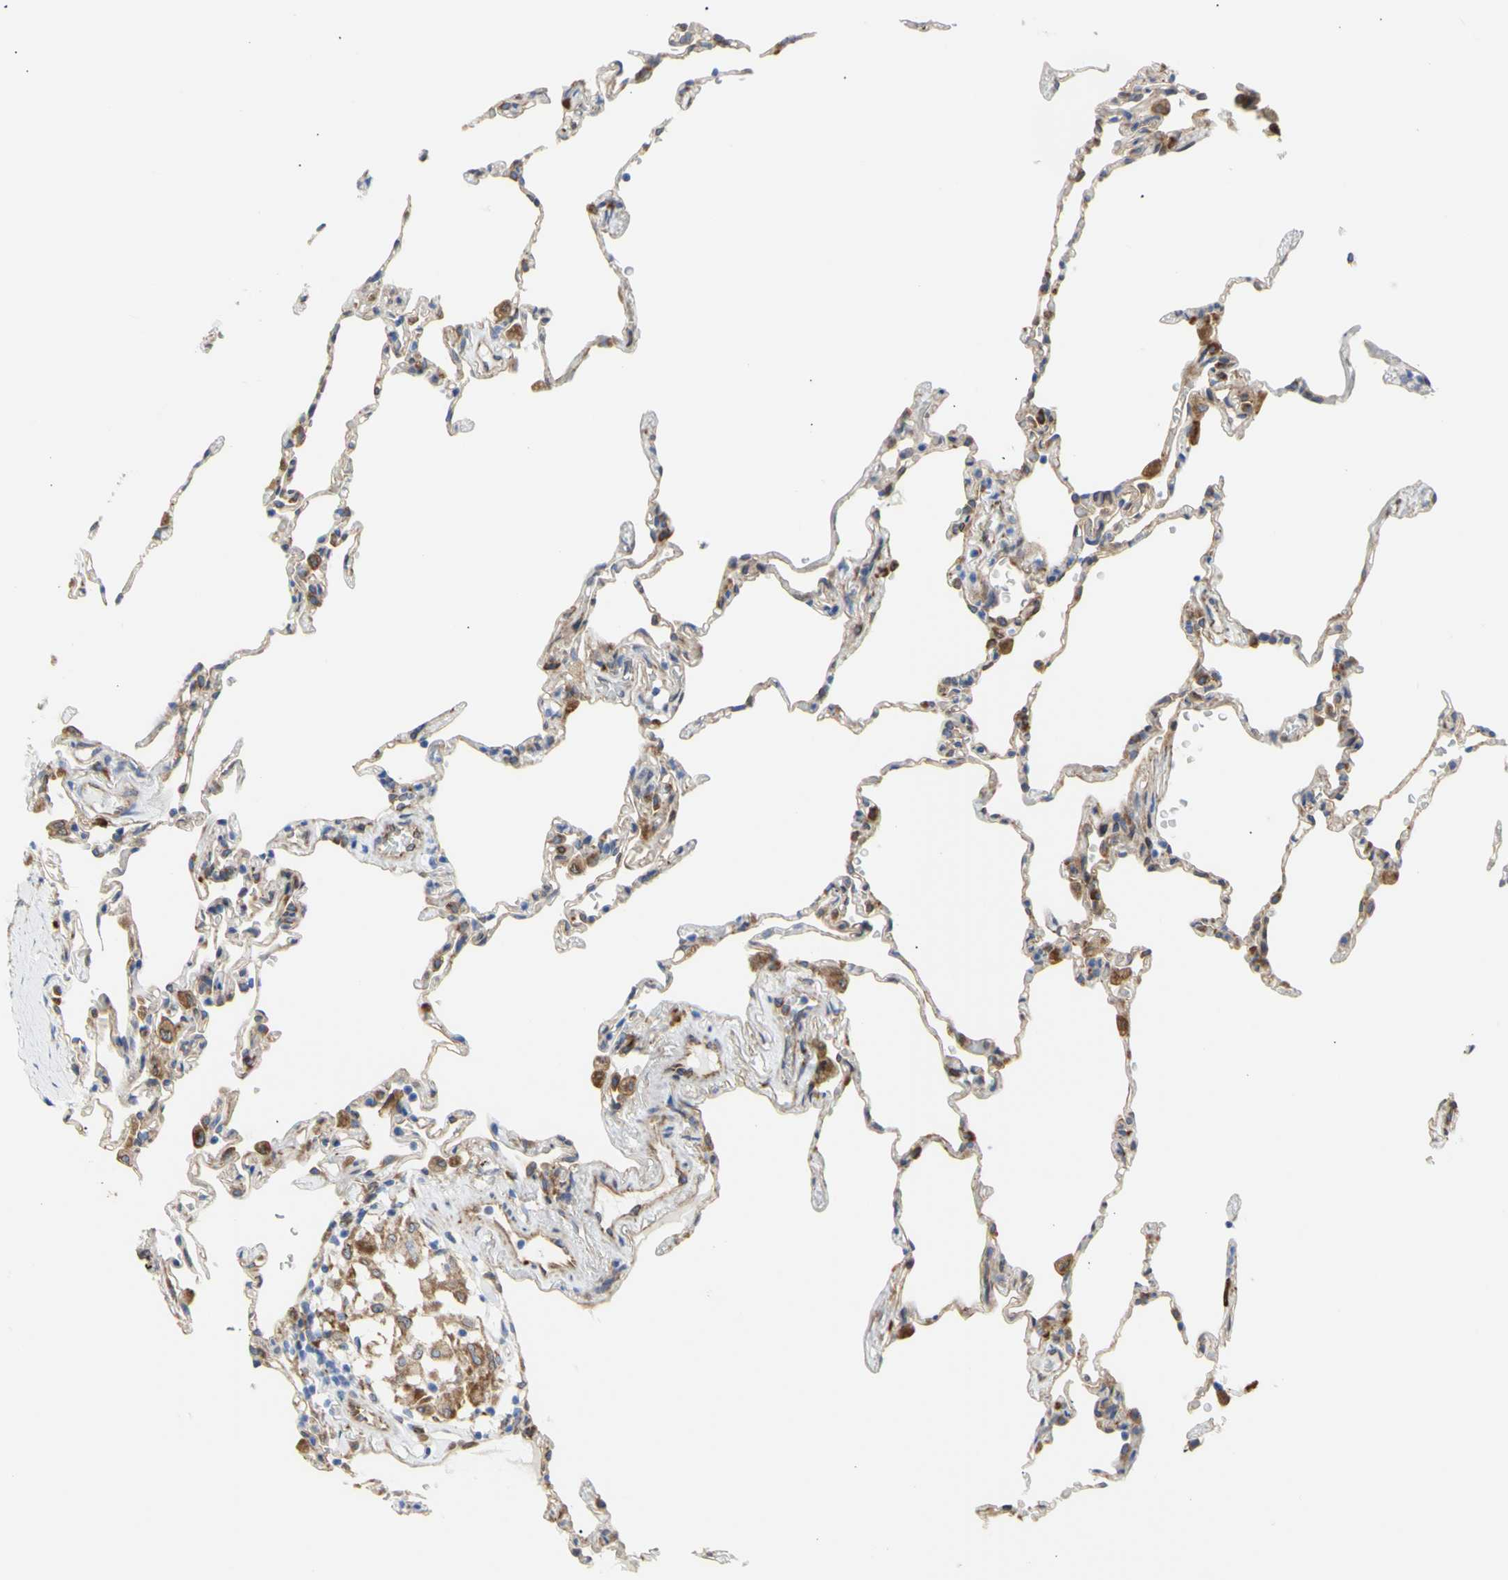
{"staining": {"intensity": "weak", "quantity": "<25%", "location": "cytoplasmic/membranous"}, "tissue": "lung", "cell_type": "Alveolar cells", "image_type": "normal", "snomed": [{"axis": "morphology", "description": "Normal tissue, NOS"}, {"axis": "topography", "description": "Lung"}], "caption": "High power microscopy micrograph of an immunohistochemistry histopathology image of unremarkable lung, revealing no significant expression in alveolar cells.", "gene": "ERLIN1", "patient": {"sex": "male", "age": 59}}